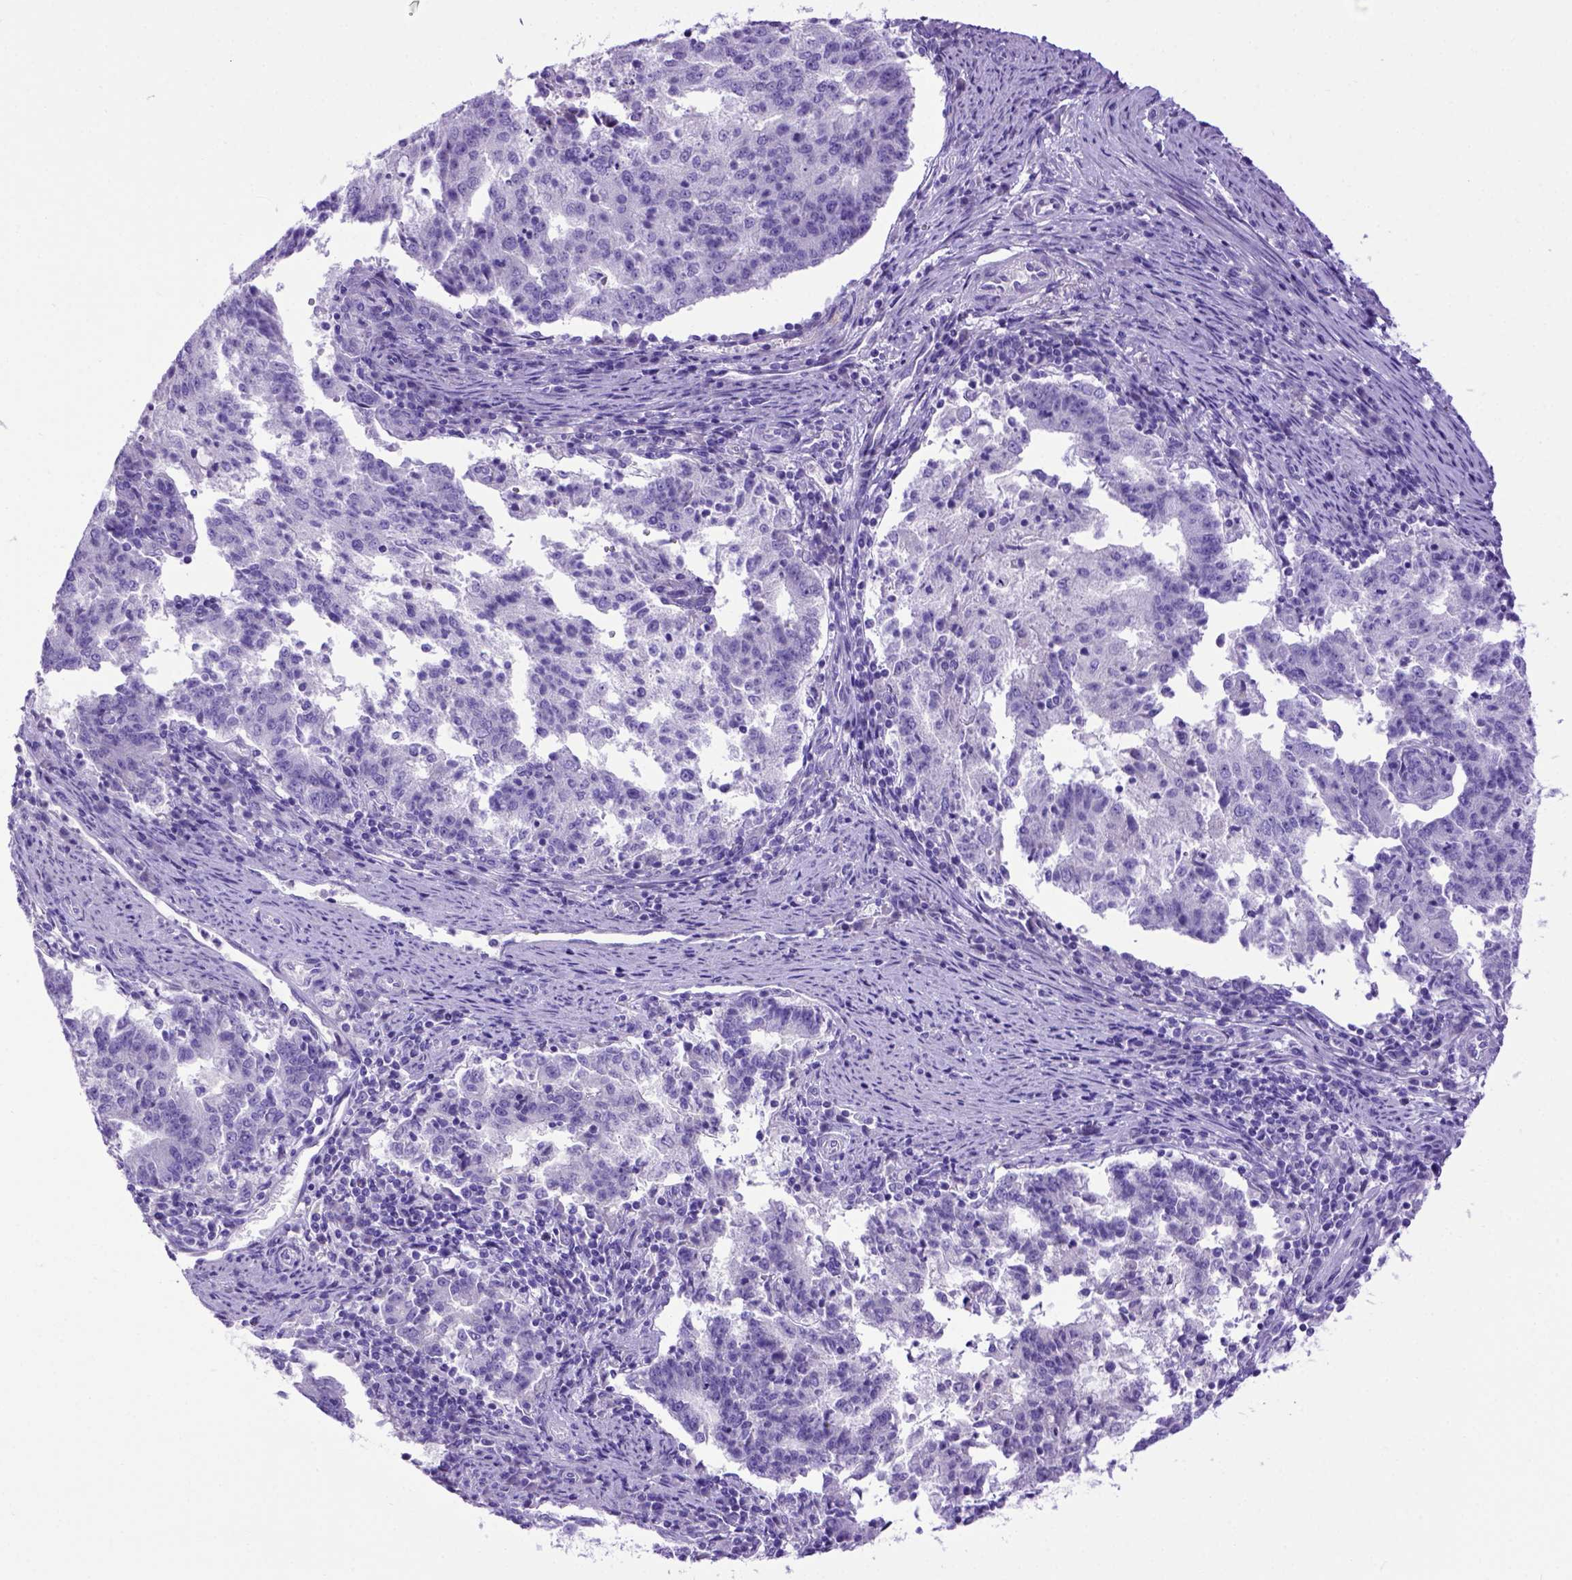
{"staining": {"intensity": "negative", "quantity": "none", "location": "none"}, "tissue": "endometrial cancer", "cell_type": "Tumor cells", "image_type": "cancer", "snomed": [{"axis": "morphology", "description": "Adenocarcinoma, NOS"}, {"axis": "topography", "description": "Endometrium"}], "caption": "The photomicrograph shows no staining of tumor cells in endometrial adenocarcinoma. The staining was performed using DAB to visualize the protein expression in brown, while the nuclei were stained in blue with hematoxylin (Magnification: 20x).", "gene": "PTGES", "patient": {"sex": "female", "age": 82}}